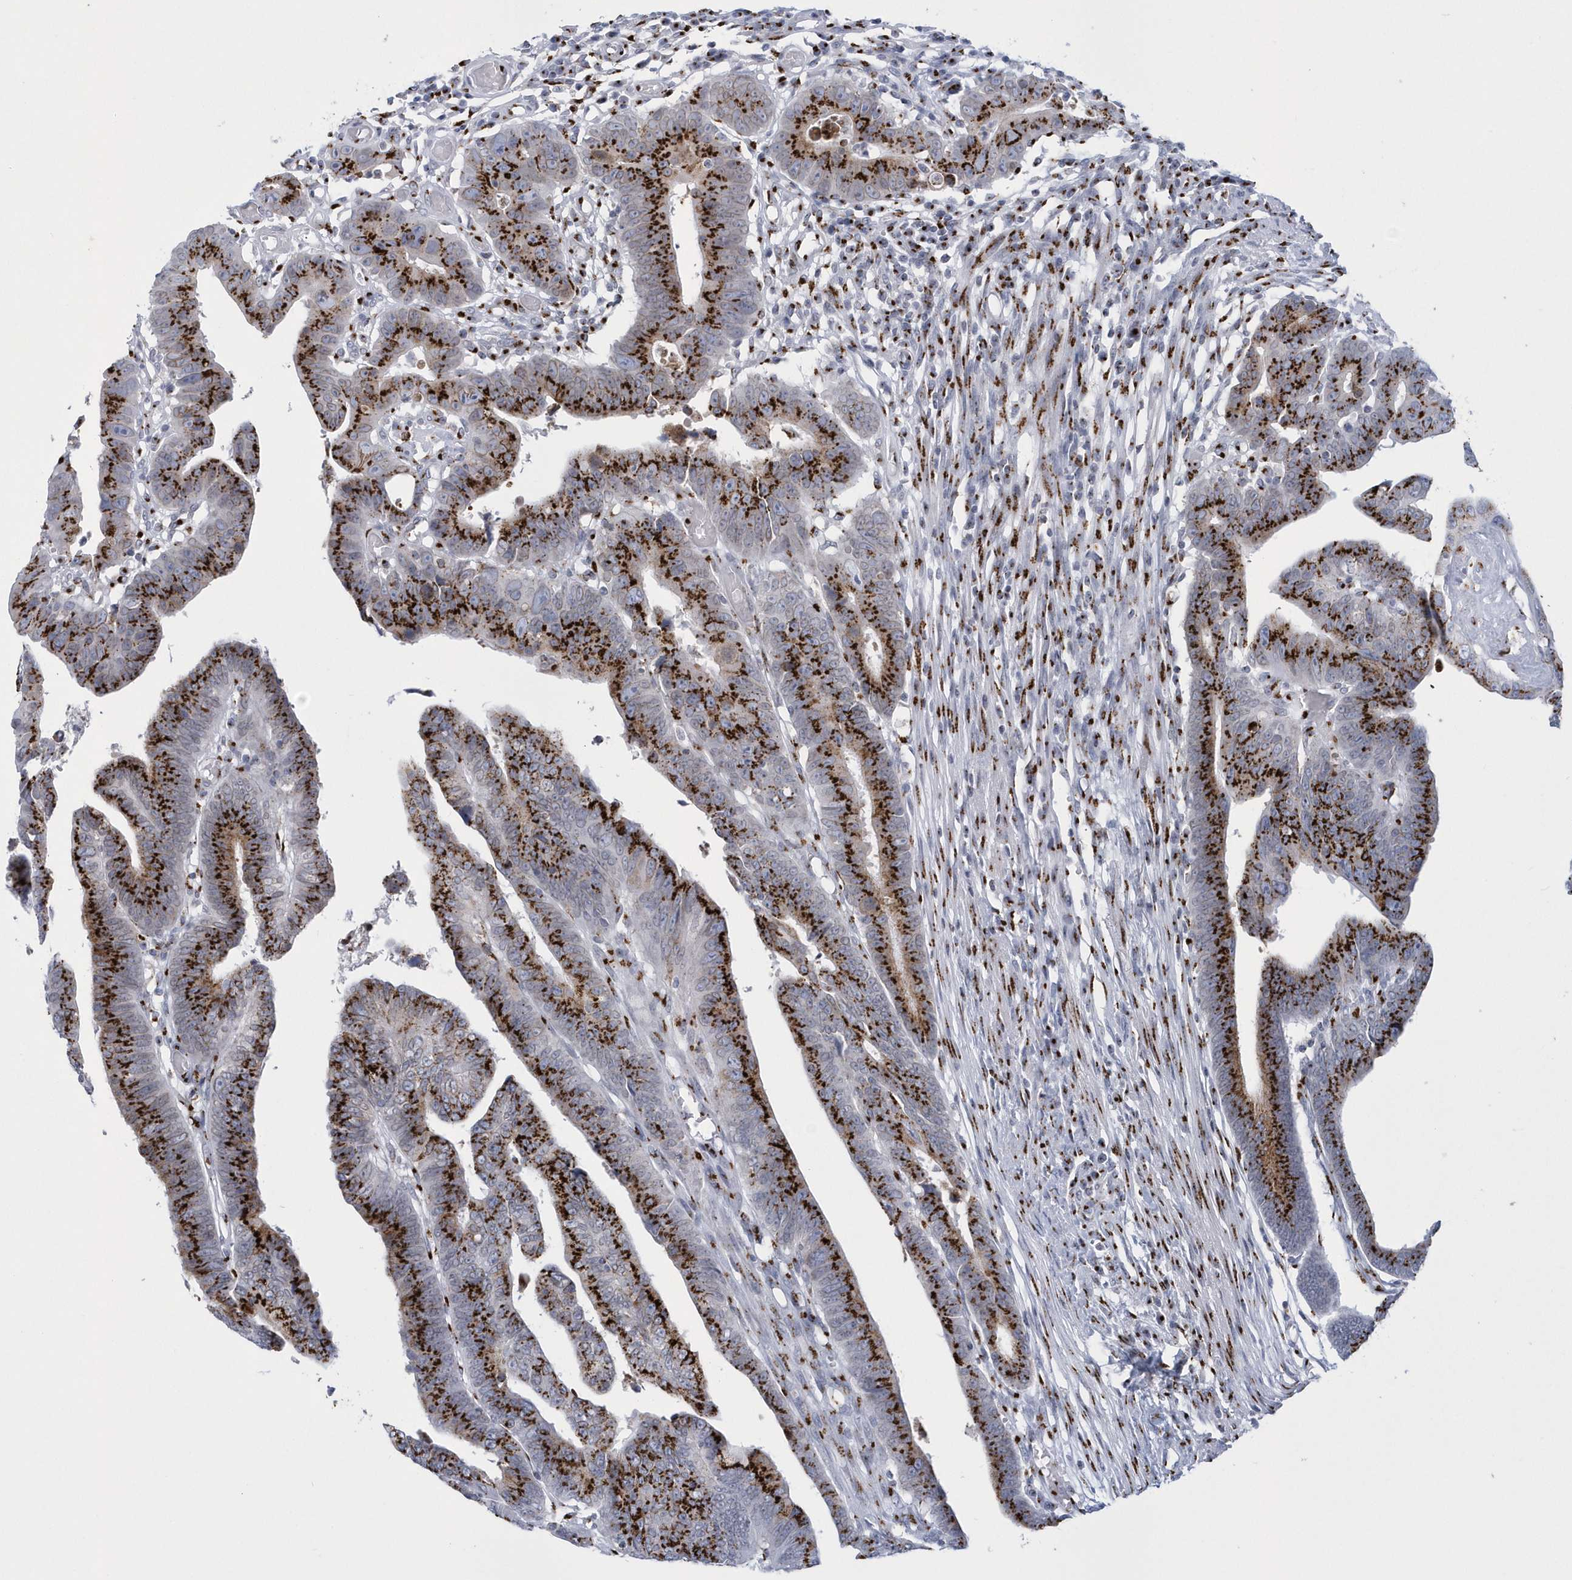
{"staining": {"intensity": "strong", "quantity": ">75%", "location": "cytoplasmic/membranous"}, "tissue": "colorectal cancer", "cell_type": "Tumor cells", "image_type": "cancer", "snomed": [{"axis": "morphology", "description": "Adenocarcinoma, NOS"}, {"axis": "topography", "description": "Rectum"}], "caption": "An image of colorectal cancer (adenocarcinoma) stained for a protein demonstrates strong cytoplasmic/membranous brown staining in tumor cells.", "gene": "SLX9", "patient": {"sex": "female", "age": 65}}